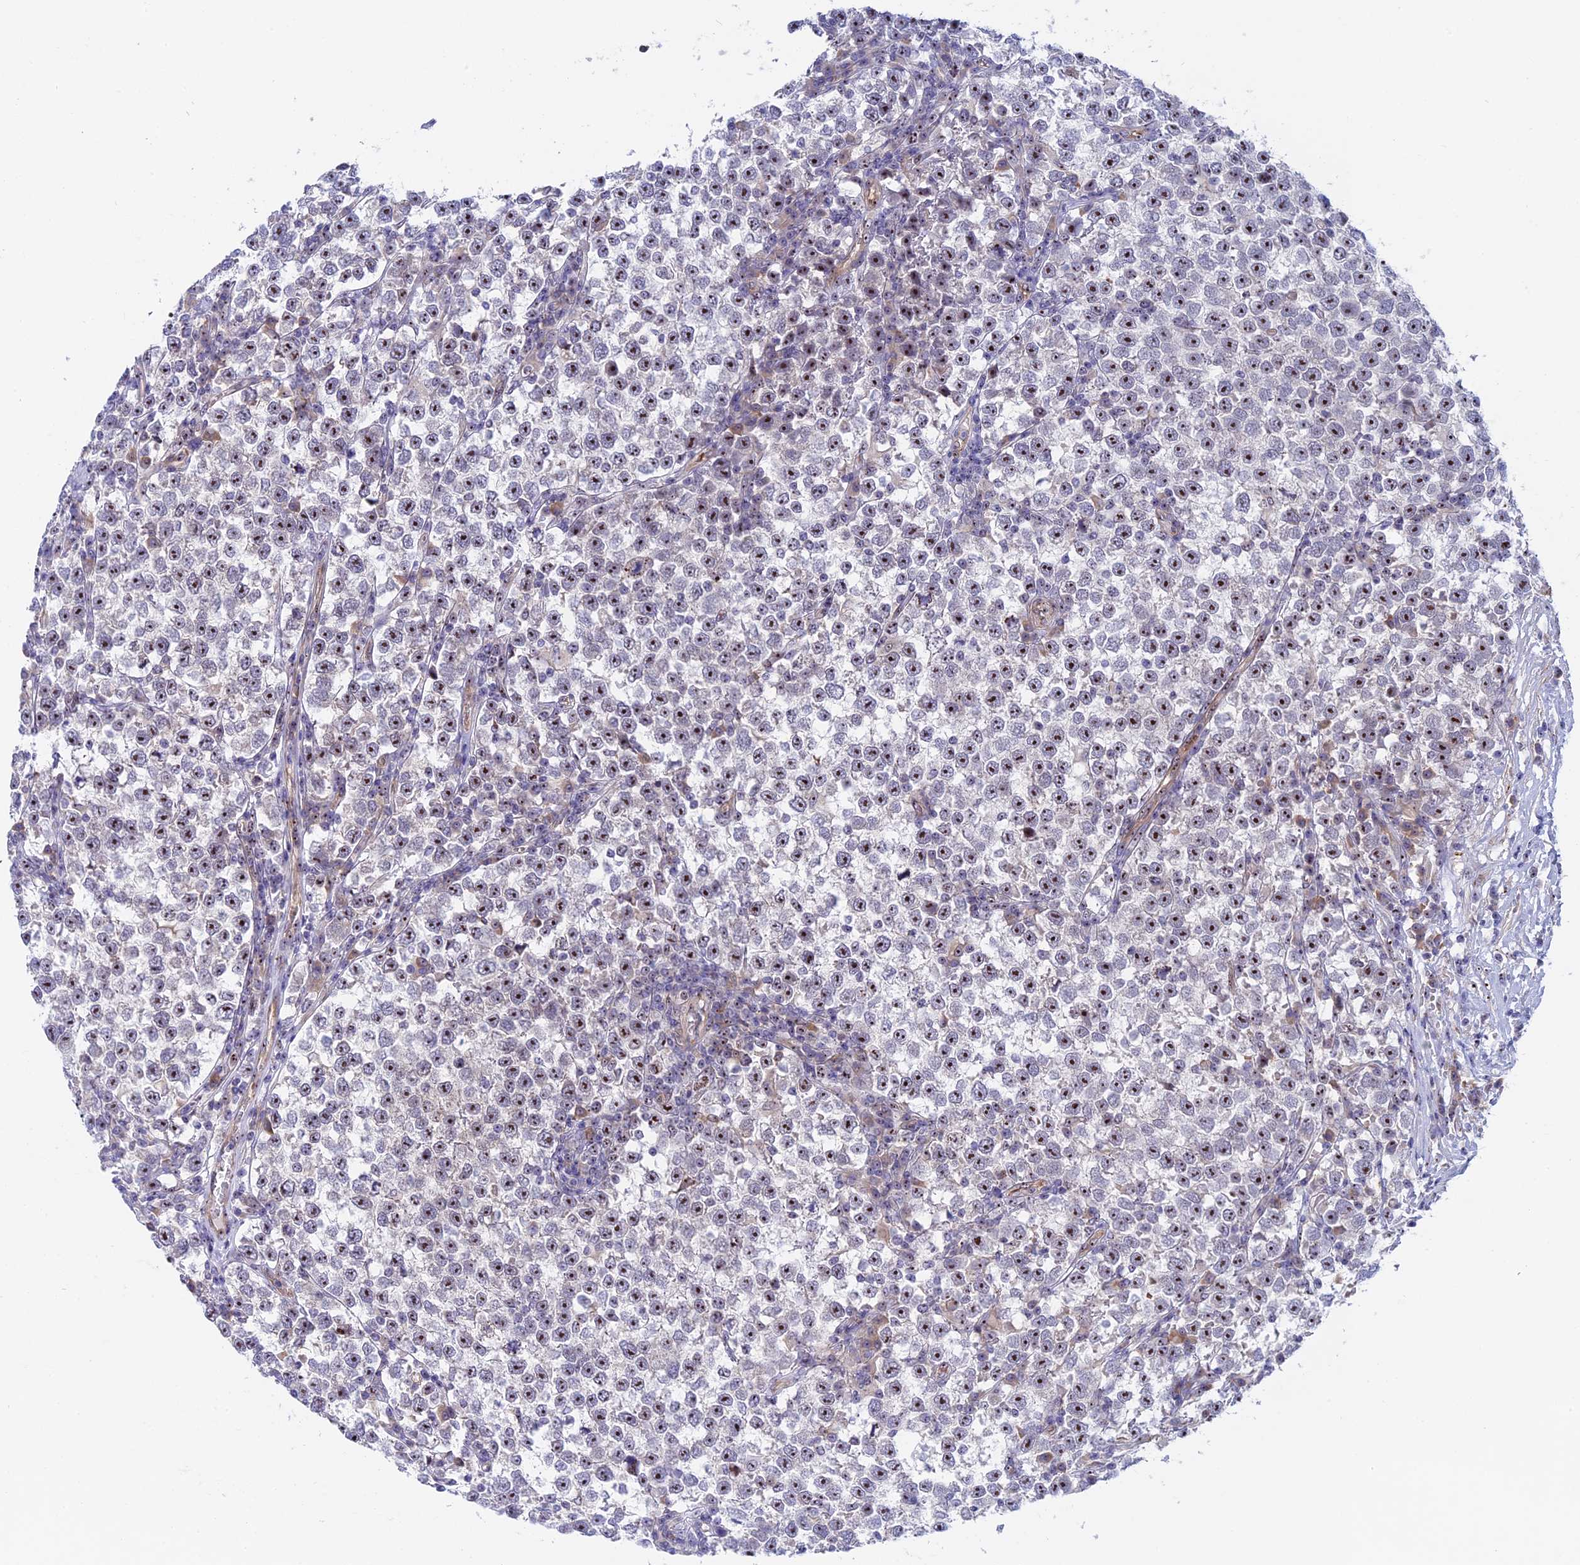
{"staining": {"intensity": "moderate", "quantity": ">75%", "location": "nuclear"}, "tissue": "testis cancer", "cell_type": "Tumor cells", "image_type": "cancer", "snomed": [{"axis": "morphology", "description": "Normal tissue, NOS"}, {"axis": "morphology", "description": "Seminoma, NOS"}, {"axis": "topography", "description": "Testis"}], "caption": "This image displays IHC staining of testis cancer, with medium moderate nuclear expression in approximately >75% of tumor cells.", "gene": "DBNDD1", "patient": {"sex": "male", "age": 43}}